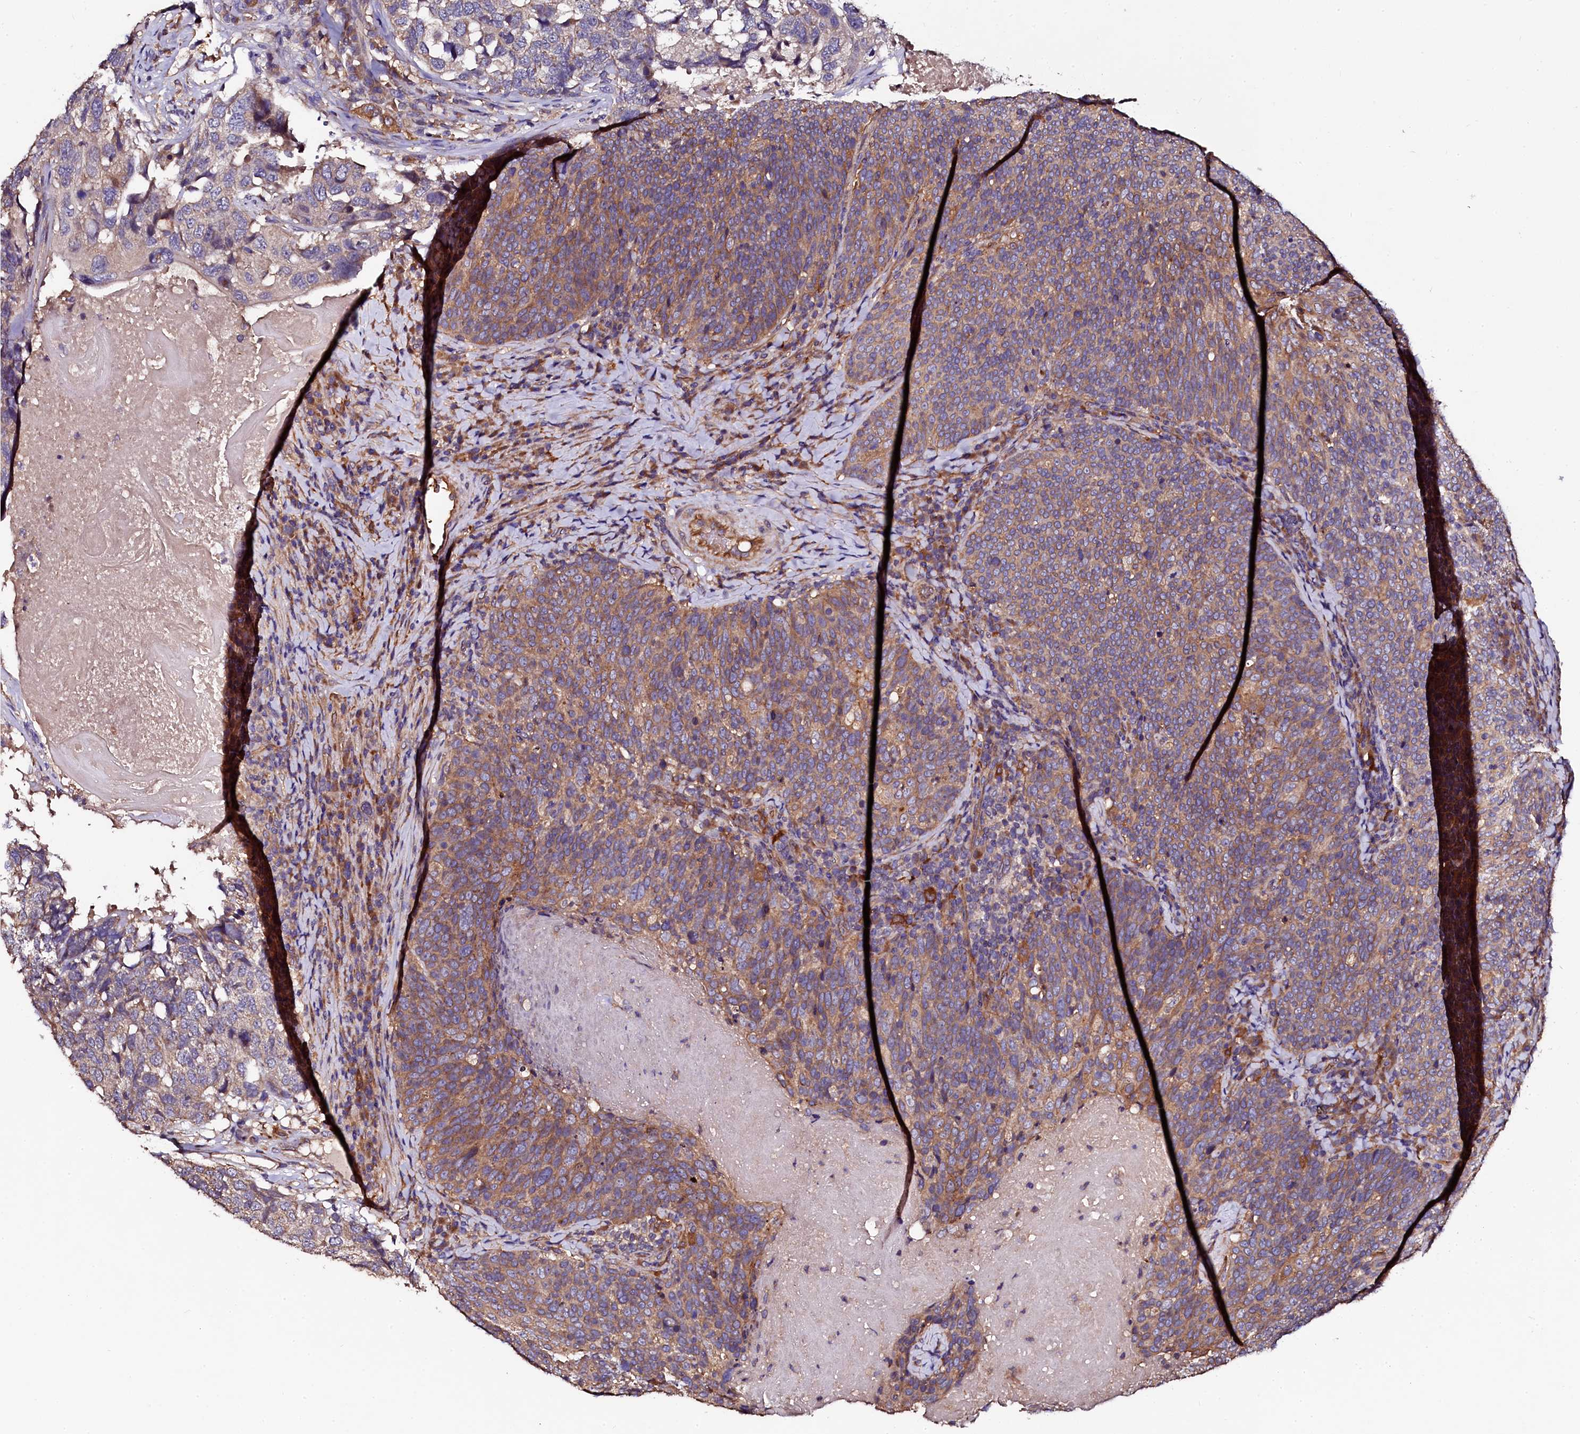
{"staining": {"intensity": "moderate", "quantity": "25%-75%", "location": "cytoplasmic/membranous"}, "tissue": "head and neck cancer", "cell_type": "Tumor cells", "image_type": "cancer", "snomed": [{"axis": "morphology", "description": "Squamous cell carcinoma, NOS"}, {"axis": "morphology", "description": "Squamous cell carcinoma, metastatic, NOS"}, {"axis": "topography", "description": "Lymph node"}, {"axis": "topography", "description": "Head-Neck"}], "caption": "Human head and neck metastatic squamous cell carcinoma stained with a protein marker demonstrates moderate staining in tumor cells.", "gene": "APPL2", "patient": {"sex": "male", "age": 62}}